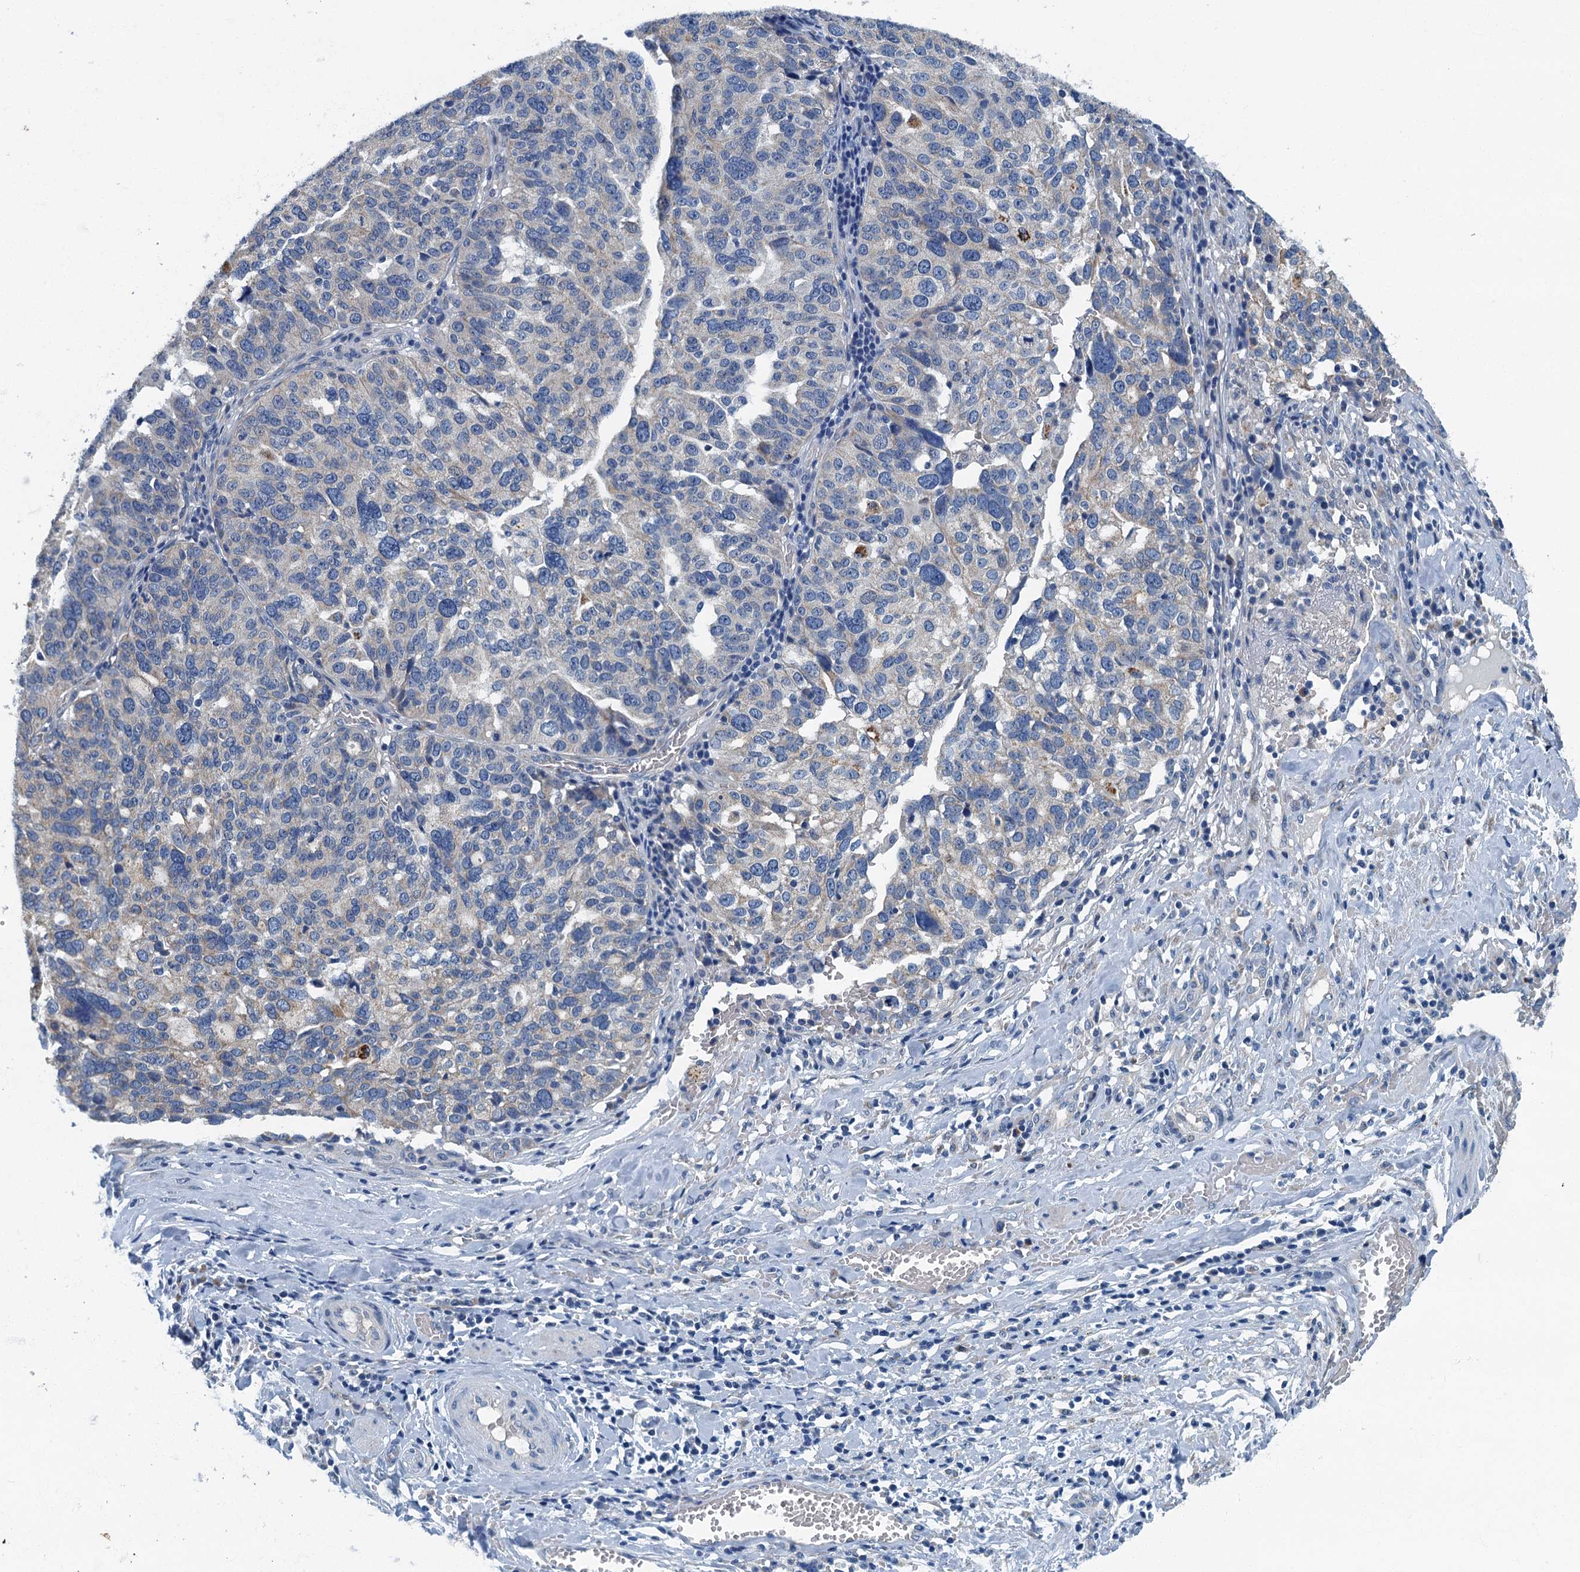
{"staining": {"intensity": "negative", "quantity": "none", "location": "none"}, "tissue": "ovarian cancer", "cell_type": "Tumor cells", "image_type": "cancer", "snomed": [{"axis": "morphology", "description": "Cystadenocarcinoma, serous, NOS"}, {"axis": "topography", "description": "Ovary"}], "caption": "Tumor cells show no significant protein staining in ovarian cancer.", "gene": "DDX49", "patient": {"sex": "female", "age": 59}}